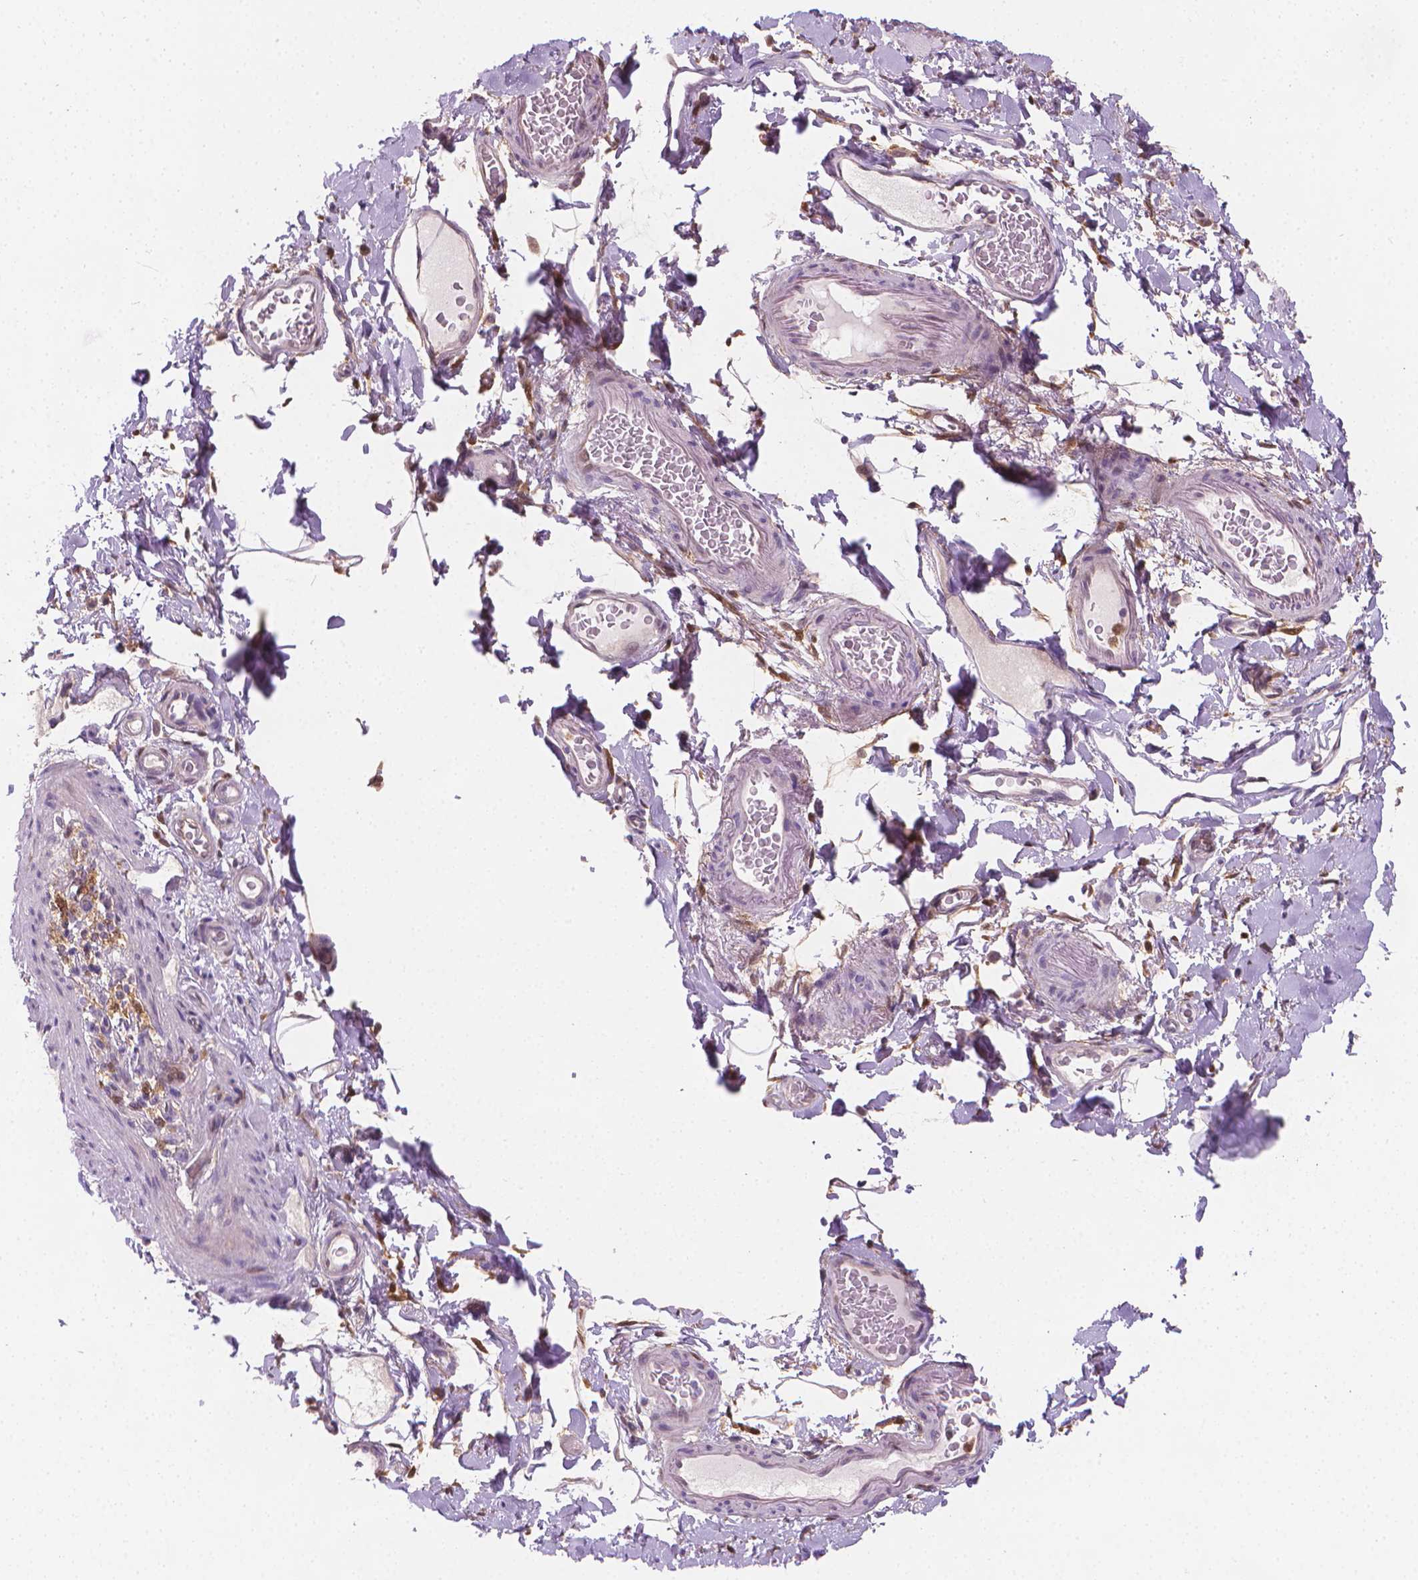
{"staining": {"intensity": "negative", "quantity": "none", "location": "none"}, "tissue": "smooth muscle", "cell_type": "Smooth muscle cells", "image_type": "normal", "snomed": [{"axis": "morphology", "description": "Normal tissue, NOS"}, {"axis": "topography", "description": "Smooth muscle"}, {"axis": "topography", "description": "Colon"}], "caption": "Smooth muscle cells show no significant positivity in benign smooth muscle. (Stains: DAB immunohistochemistry (IHC) with hematoxylin counter stain, Microscopy: brightfield microscopy at high magnification).", "gene": "TNFAIP2", "patient": {"sex": "male", "age": 73}}